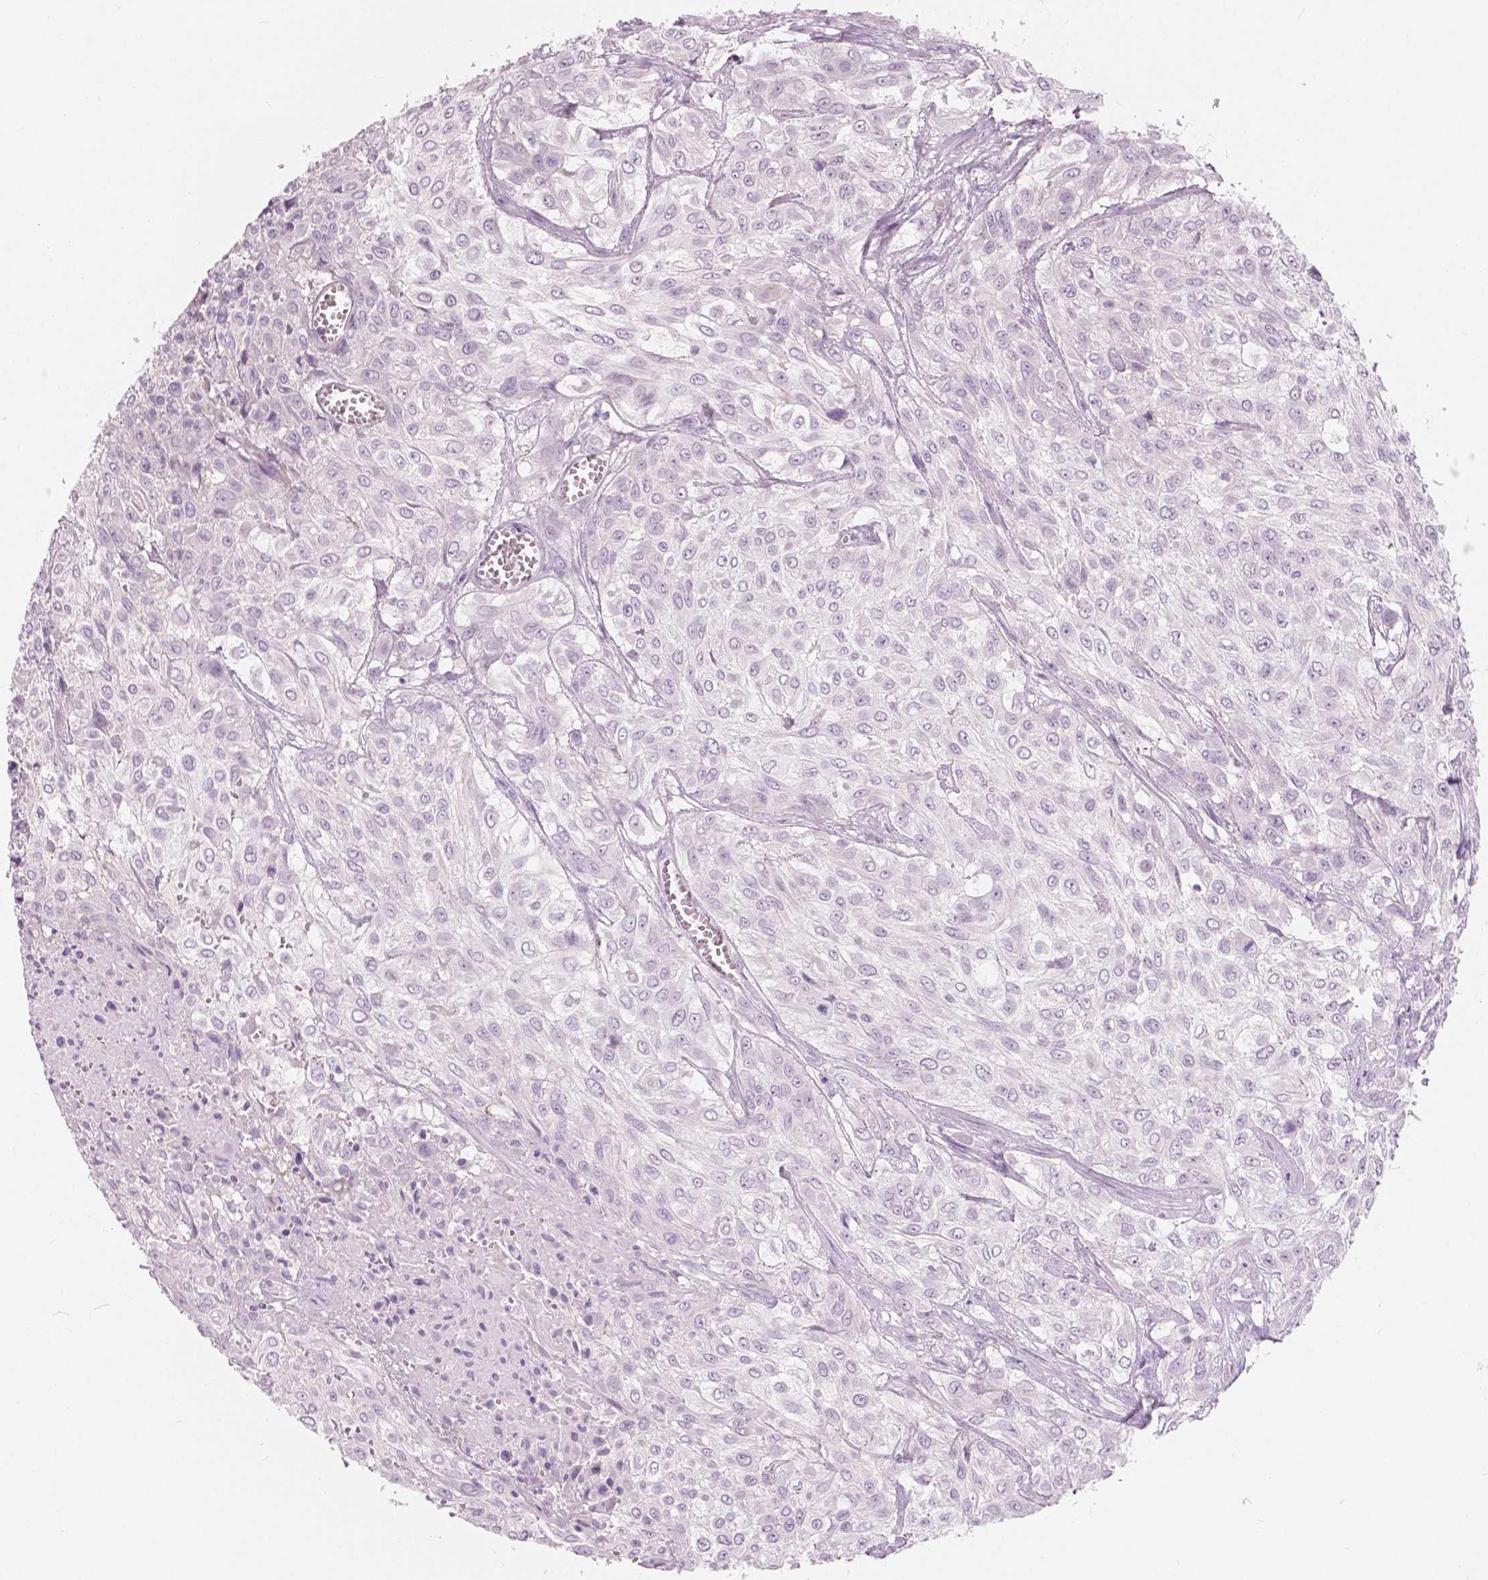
{"staining": {"intensity": "negative", "quantity": "none", "location": "none"}, "tissue": "urothelial cancer", "cell_type": "Tumor cells", "image_type": "cancer", "snomed": [{"axis": "morphology", "description": "Urothelial carcinoma, High grade"}, {"axis": "topography", "description": "Urinary bladder"}], "caption": "Immunohistochemical staining of urothelial cancer reveals no significant staining in tumor cells.", "gene": "A4GNT", "patient": {"sex": "male", "age": 57}}